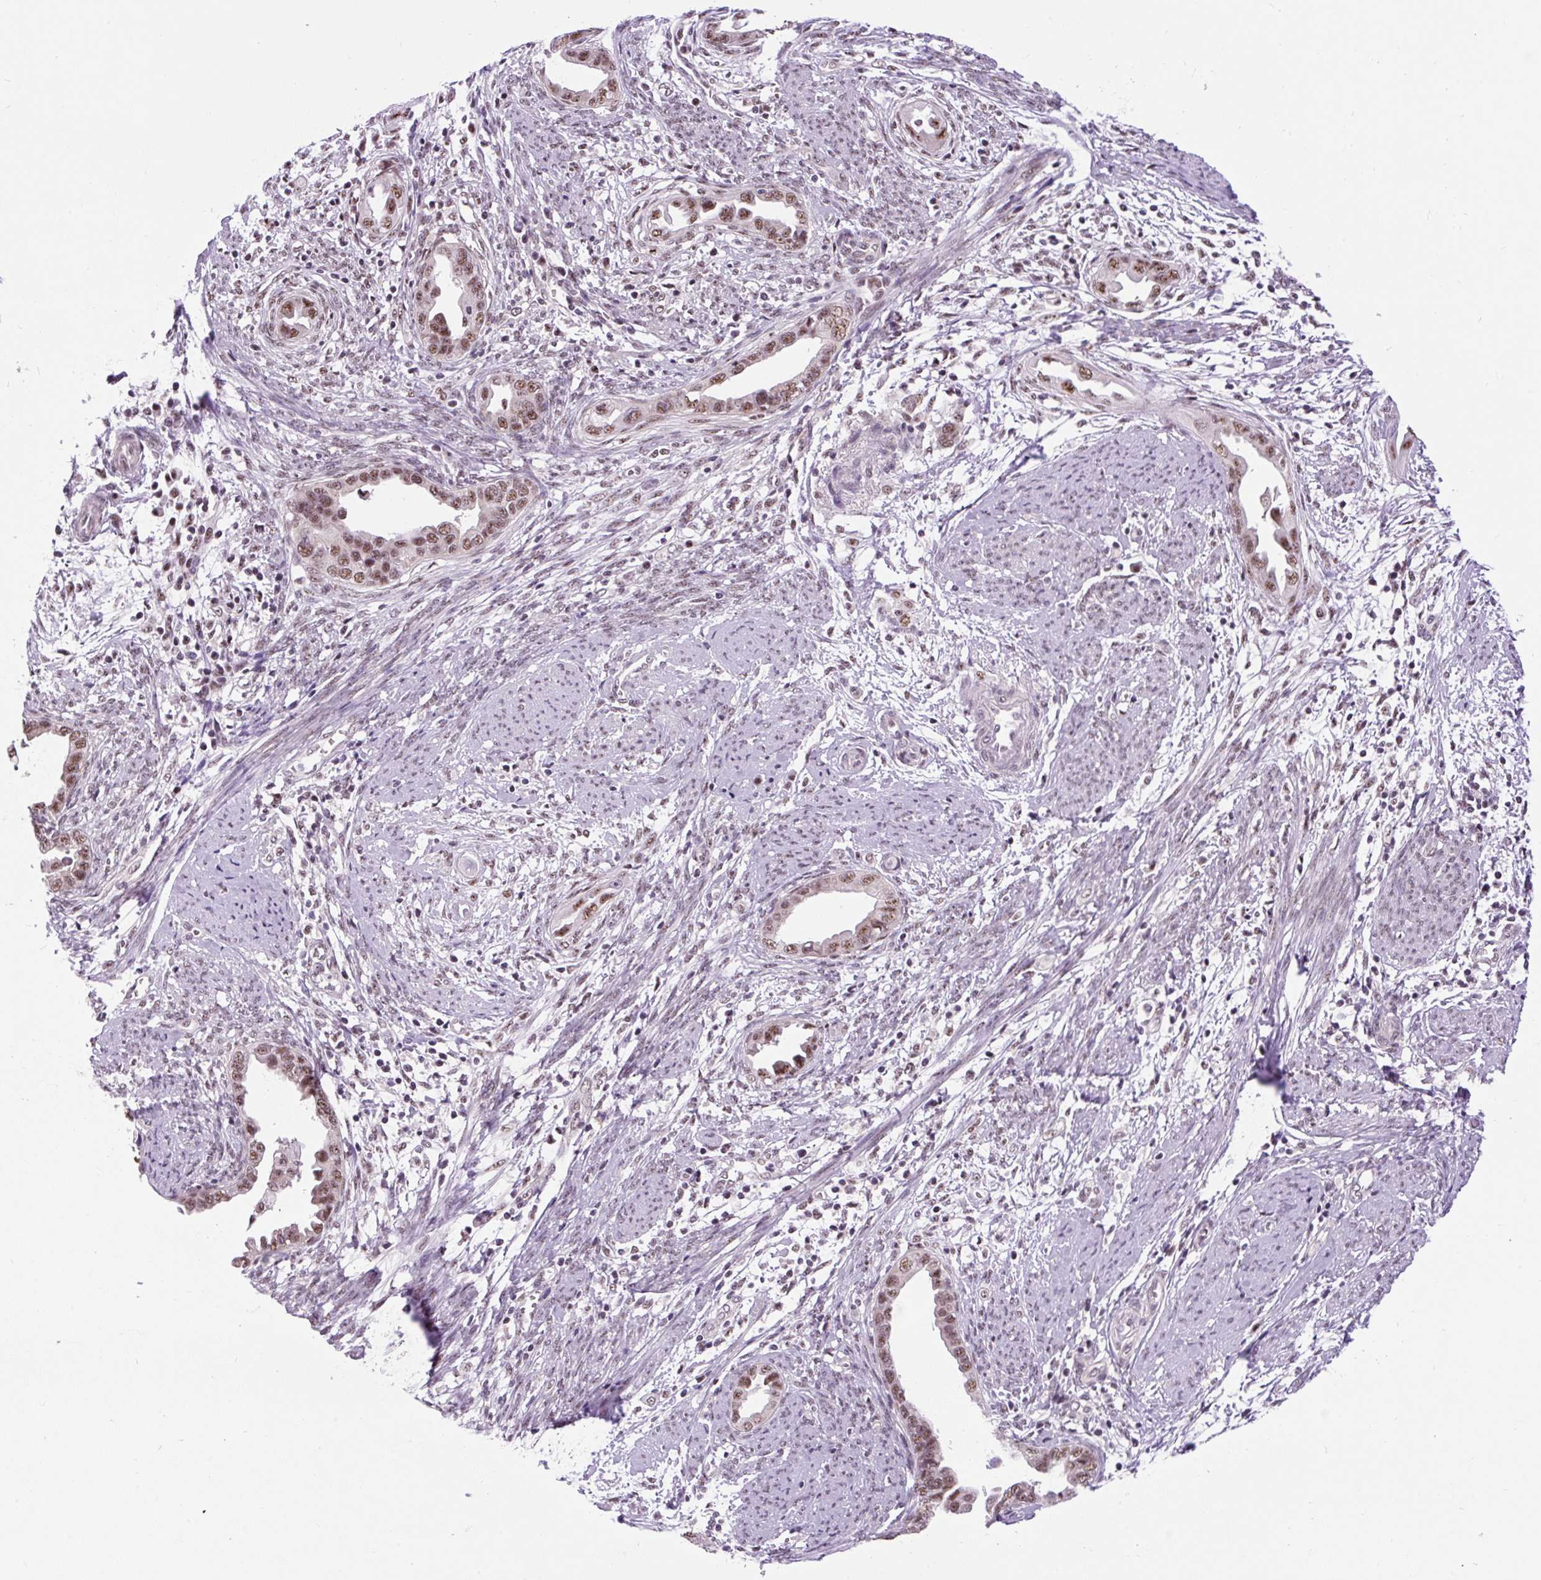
{"staining": {"intensity": "moderate", "quantity": ">75%", "location": "nuclear"}, "tissue": "endometrial cancer", "cell_type": "Tumor cells", "image_type": "cancer", "snomed": [{"axis": "morphology", "description": "Adenocarcinoma, NOS"}, {"axis": "topography", "description": "Endometrium"}], "caption": "A brown stain shows moderate nuclear expression of a protein in human endometrial adenocarcinoma tumor cells. The staining is performed using DAB (3,3'-diaminobenzidine) brown chromogen to label protein expression. The nuclei are counter-stained blue using hematoxylin.", "gene": "SMC5", "patient": {"sex": "female", "age": 57}}